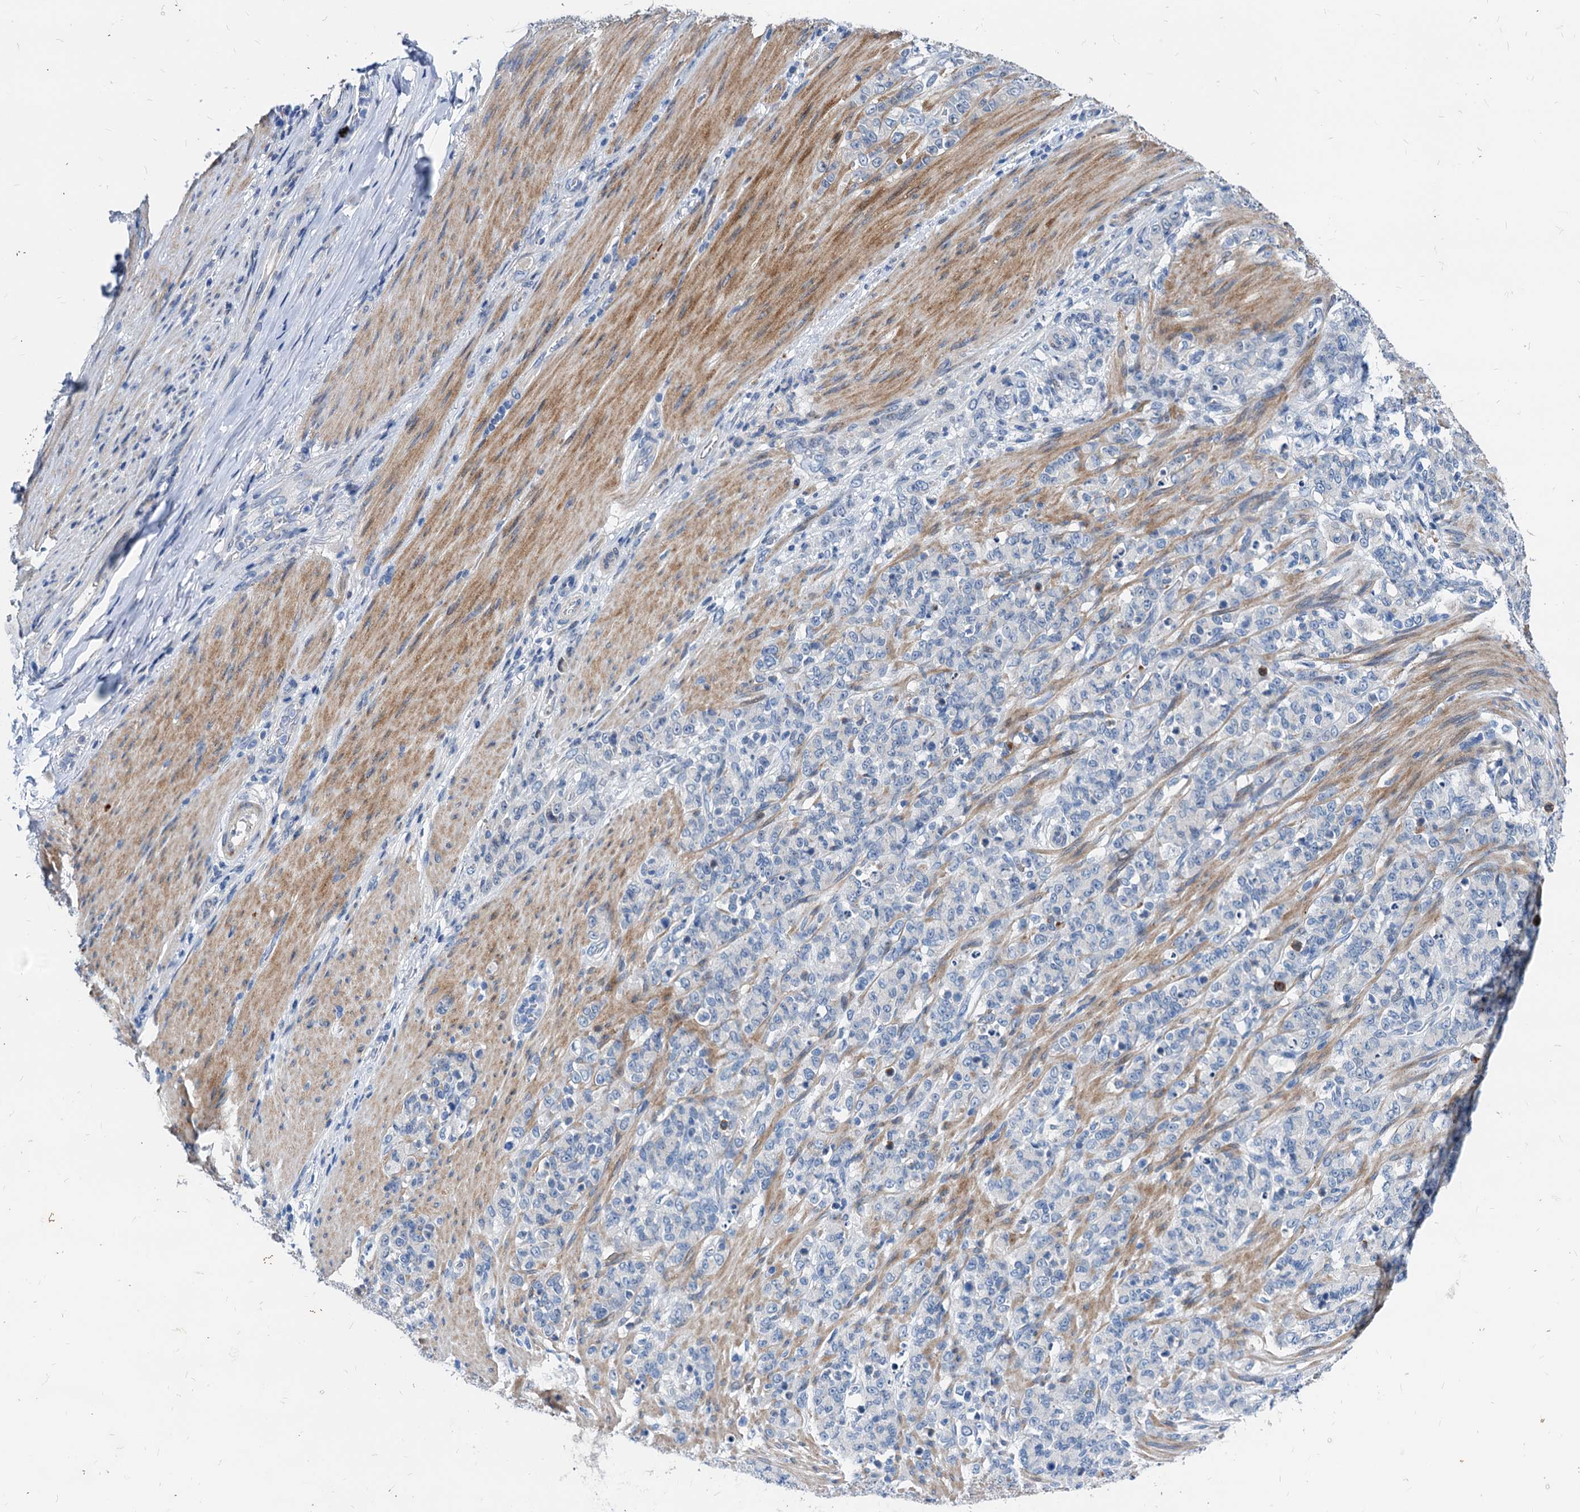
{"staining": {"intensity": "negative", "quantity": "none", "location": "none"}, "tissue": "stomach cancer", "cell_type": "Tumor cells", "image_type": "cancer", "snomed": [{"axis": "morphology", "description": "Adenocarcinoma, NOS"}, {"axis": "topography", "description": "Stomach"}], "caption": "Image shows no protein staining in tumor cells of stomach adenocarcinoma tissue.", "gene": "HSF2", "patient": {"sex": "female", "age": 79}}